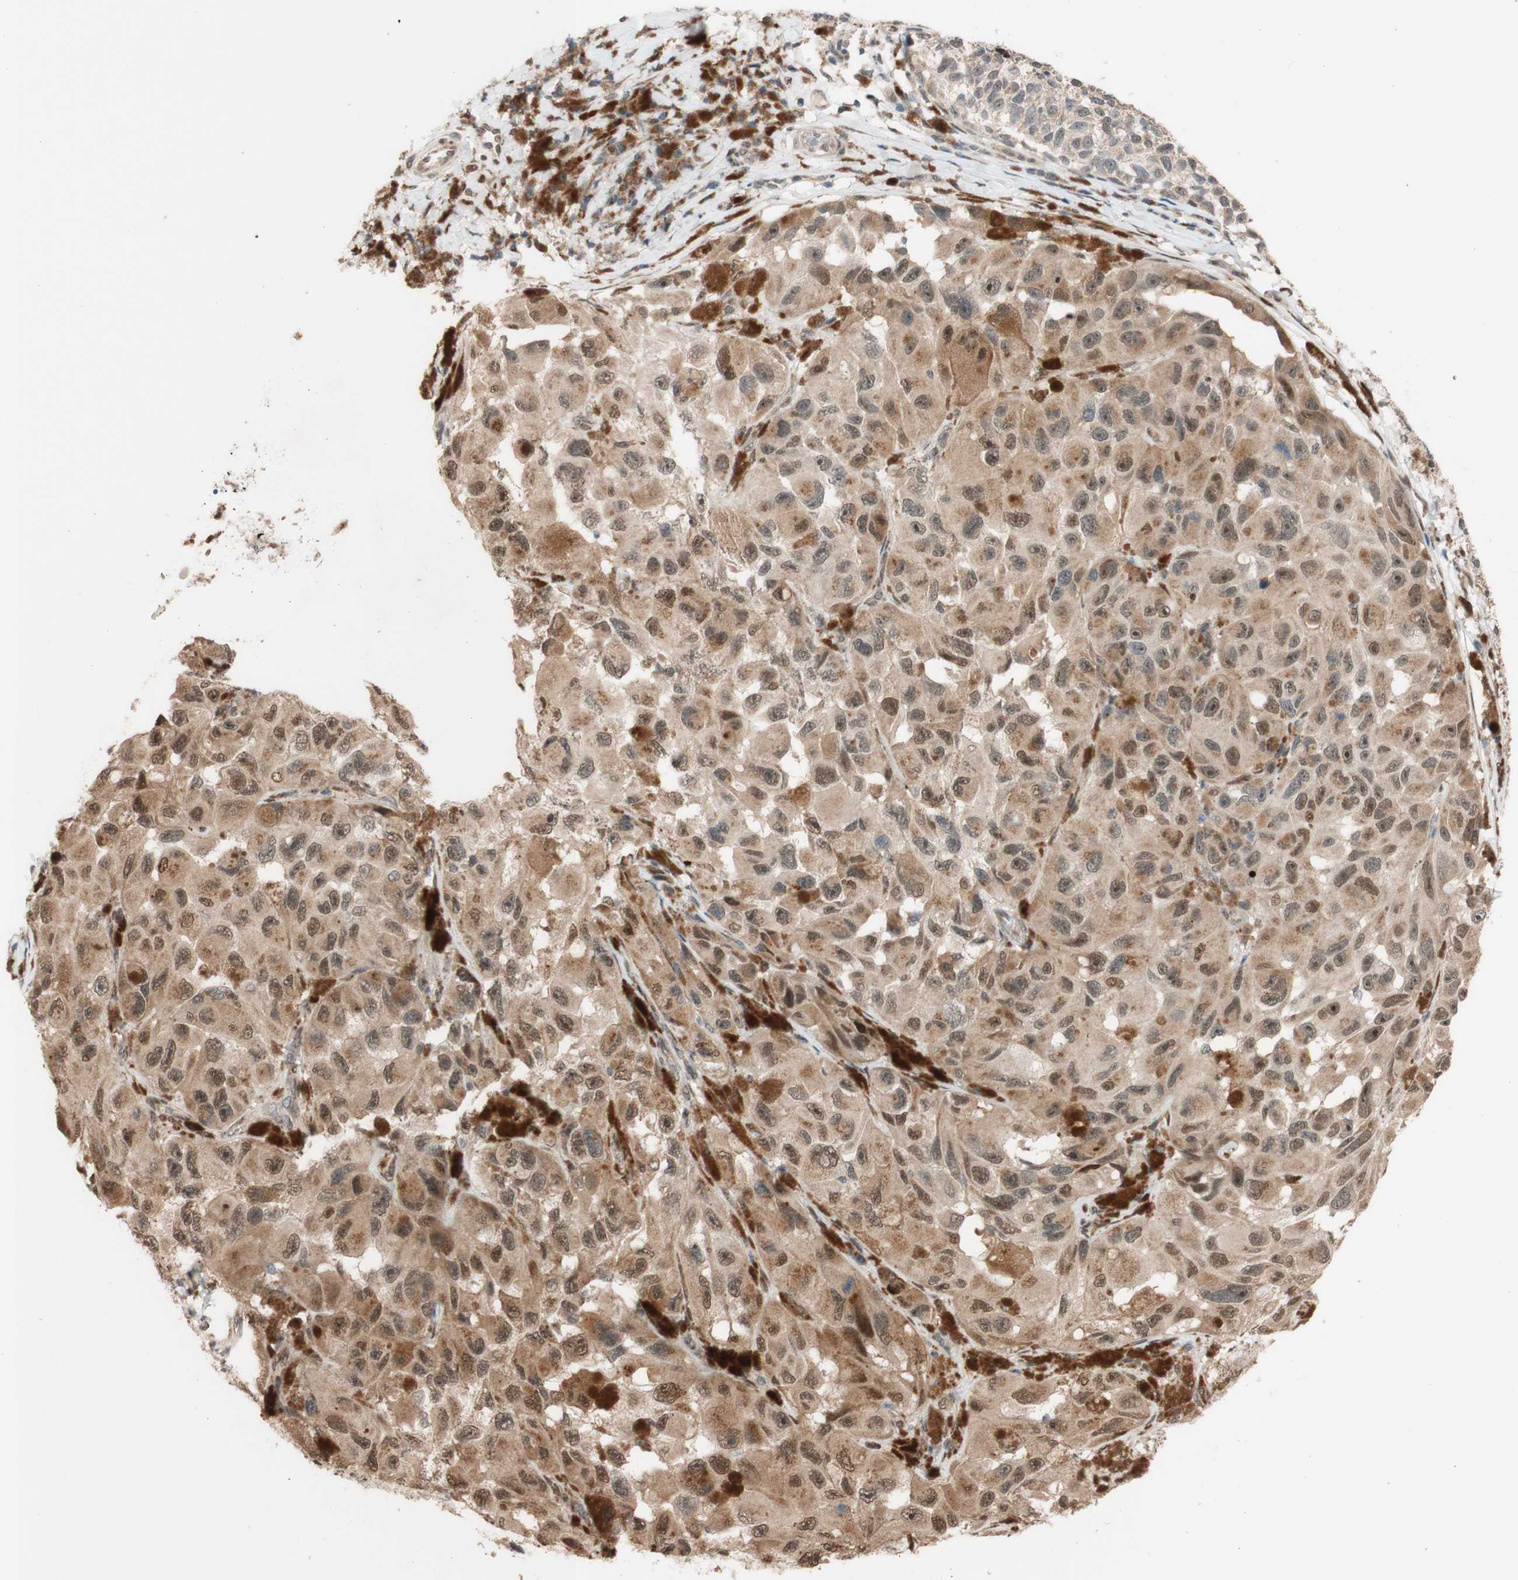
{"staining": {"intensity": "weak", "quantity": ">75%", "location": "cytoplasmic/membranous"}, "tissue": "melanoma", "cell_type": "Tumor cells", "image_type": "cancer", "snomed": [{"axis": "morphology", "description": "Malignant melanoma, NOS"}, {"axis": "topography", "description": "Skin"}], "caption": "A histopathology image of human melanoma stained for a protein demonstrates weak cytoplasmic/membranous brown staining in tumor cells.", "gene": "CCNC", "patient": {"sex": "female", "age": 73}}